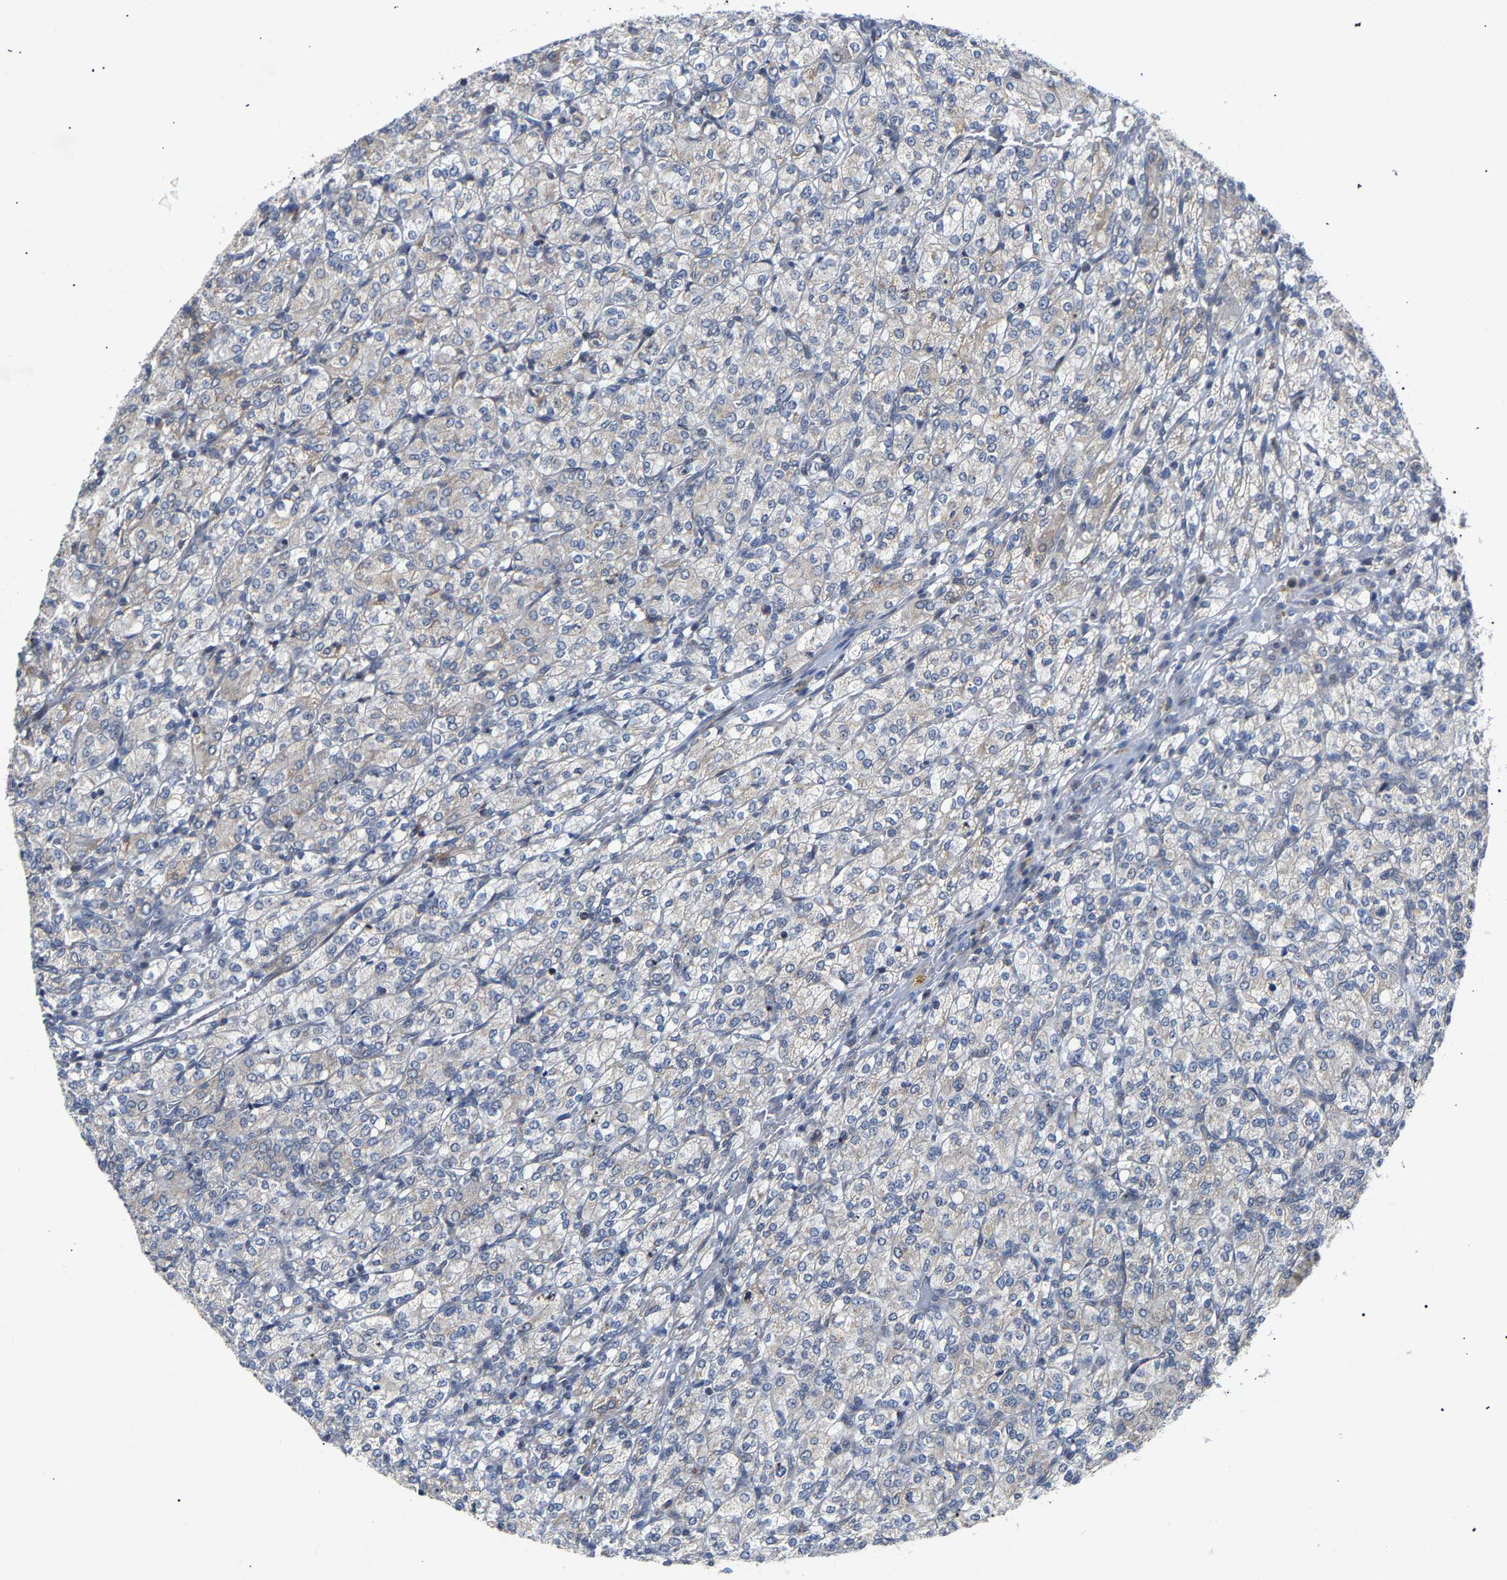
{"staining": {"intensity": "weak", "quantity": "<25%", "location": "cytoplasmic/membranous"}, "tissue": "renal cancer", "cell_type": "Tumor cells", "image_type": "cancer", "snomed": [{"axis": "morphology", "description": "Adenocarcinoma, NOS"}, {"axis": "topography", "description": "Kidney"}], "caption": "Histopathology image shows no significant protein expression in tumor cells of renal cancer. The staining was performed using DAB (3,3'-diaminobenzidine) to visualize the protein expression in brown, while the nuclei were stained in blue with hematoxylin (Magnification: 20x).", "gene": "PCNT", "patient": {"sex": "male", "age": 77}}